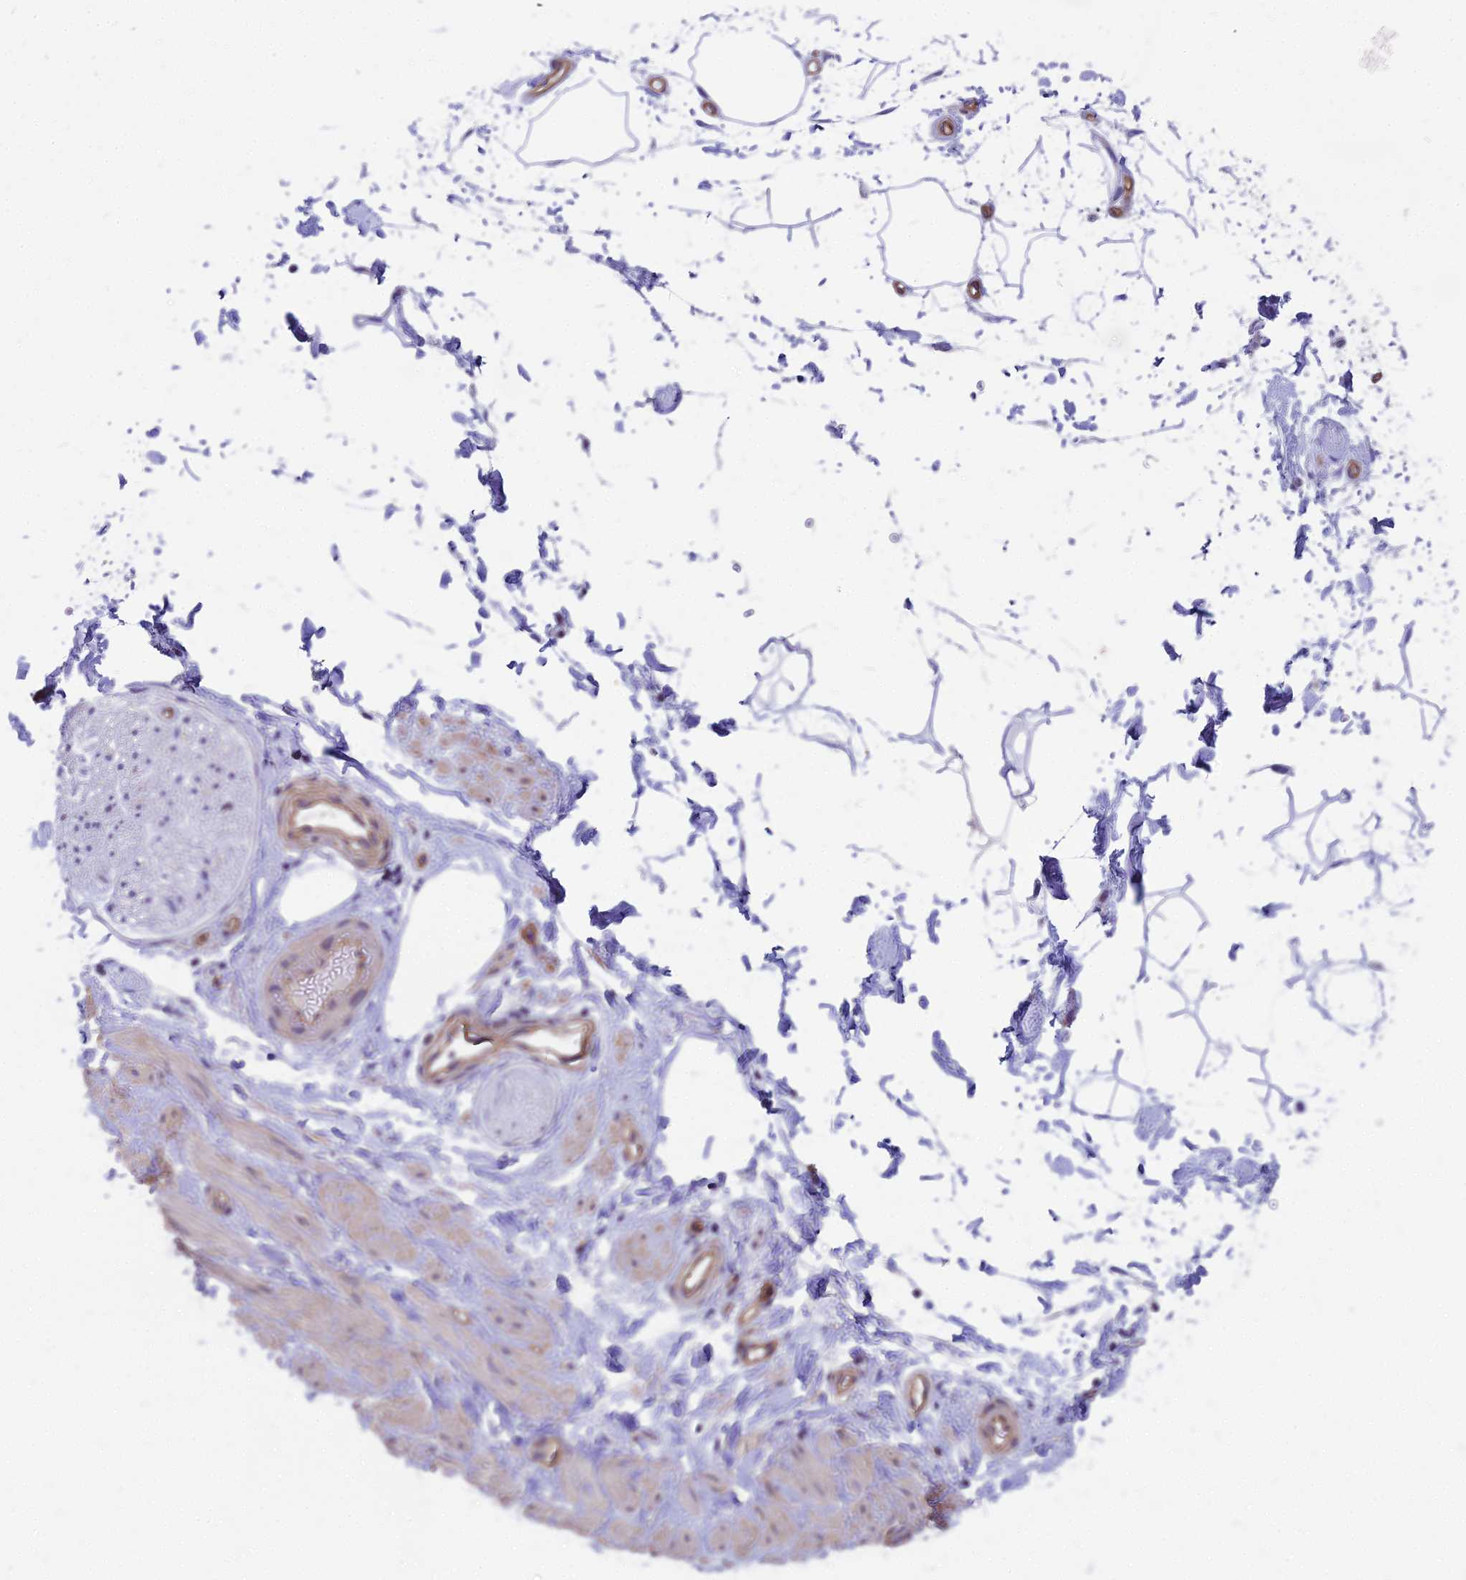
{"staining": {"intensity": "weak", "quantity": ">75%", "location": "cytoplasmic/membranous"}, "tissue": "adipose tissue", "cell_type": "Adipocytes", "image_type": "normal", "snomed": [{"axis": "morphology", "description": "Normal tissue, NOS"}, {"axis": "topography", "description": "Soft tissue"}, {"axis": "topography", "description": "Adipose tissue"}, {"axis": "topography", "description": "Vascular tissue"}, {"axis": "topography", "description": "Peripheral nerve tissue"}], "caption": "About >75% of adipocytes in benign human adipose tissue demonstrate weak cytoplasmic/membranous protein positivity as visualized by brown immunohistochemical staining.", "gene": "HLA", "patient": {"sex": "male", "age": 74}}